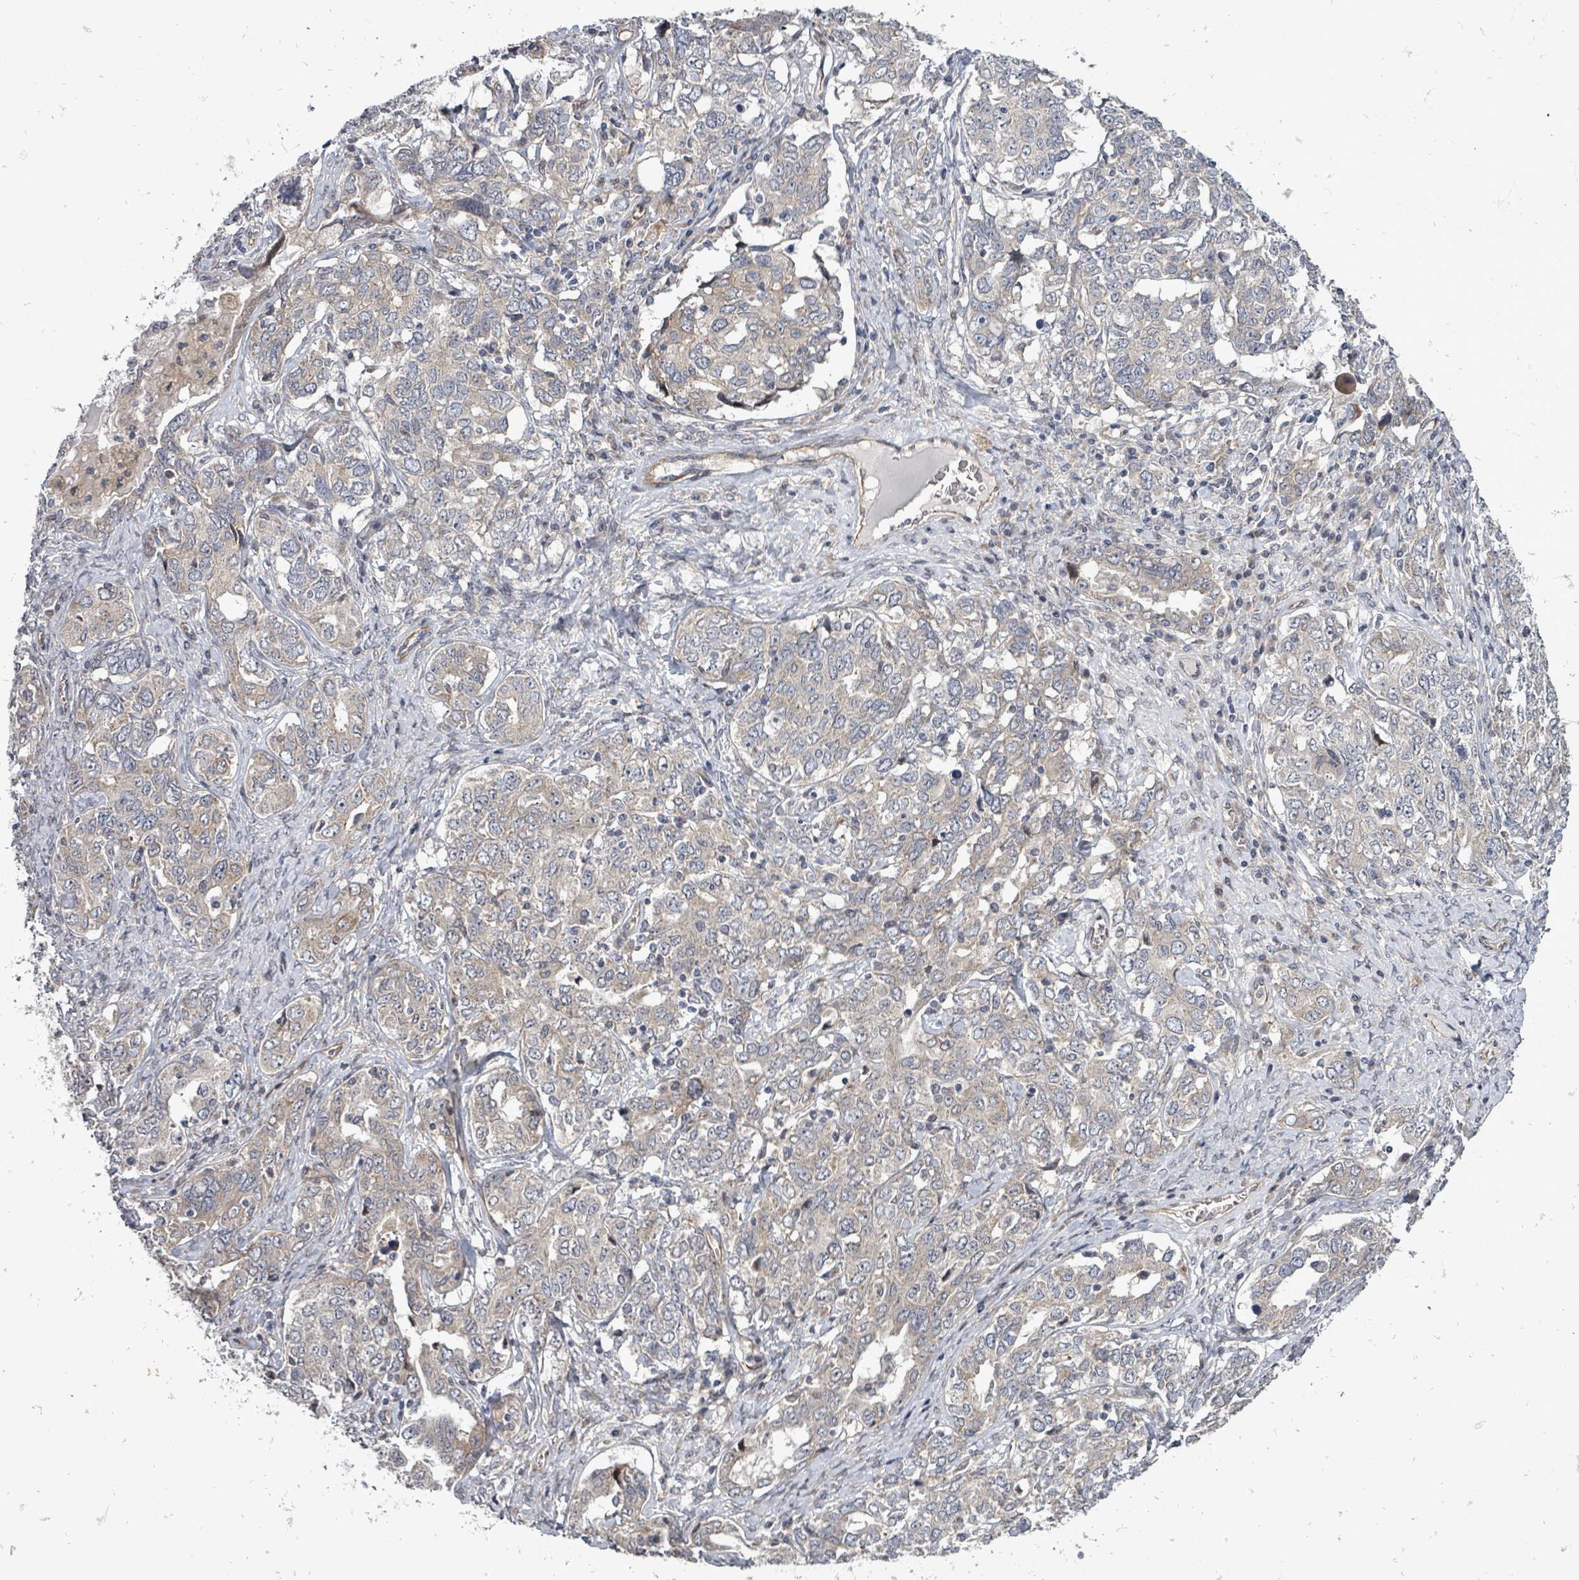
{"staining": {"intensity": "weak", "quantity": ">75%", "location": "cytoplasmic/membranous"}, "tissue": "ovarian cancer", "cell_type": "Tumor cells", "image_type": "cancer", "snomed": [{"axis": "morphology", "description": "Carcinoma, endometroid"}, {"axis": "topography", "description": "Ovary"}], "caption": "This photomicrograph exhibits immunohistochemistry staining of human endometroid carcinoma (ovarian), with low weak cytoplasmic/membranous expression in approximately >75% of tumor cells.", "gene": "RALGAPB", "patient": {"sex": "female", "age": 62}}